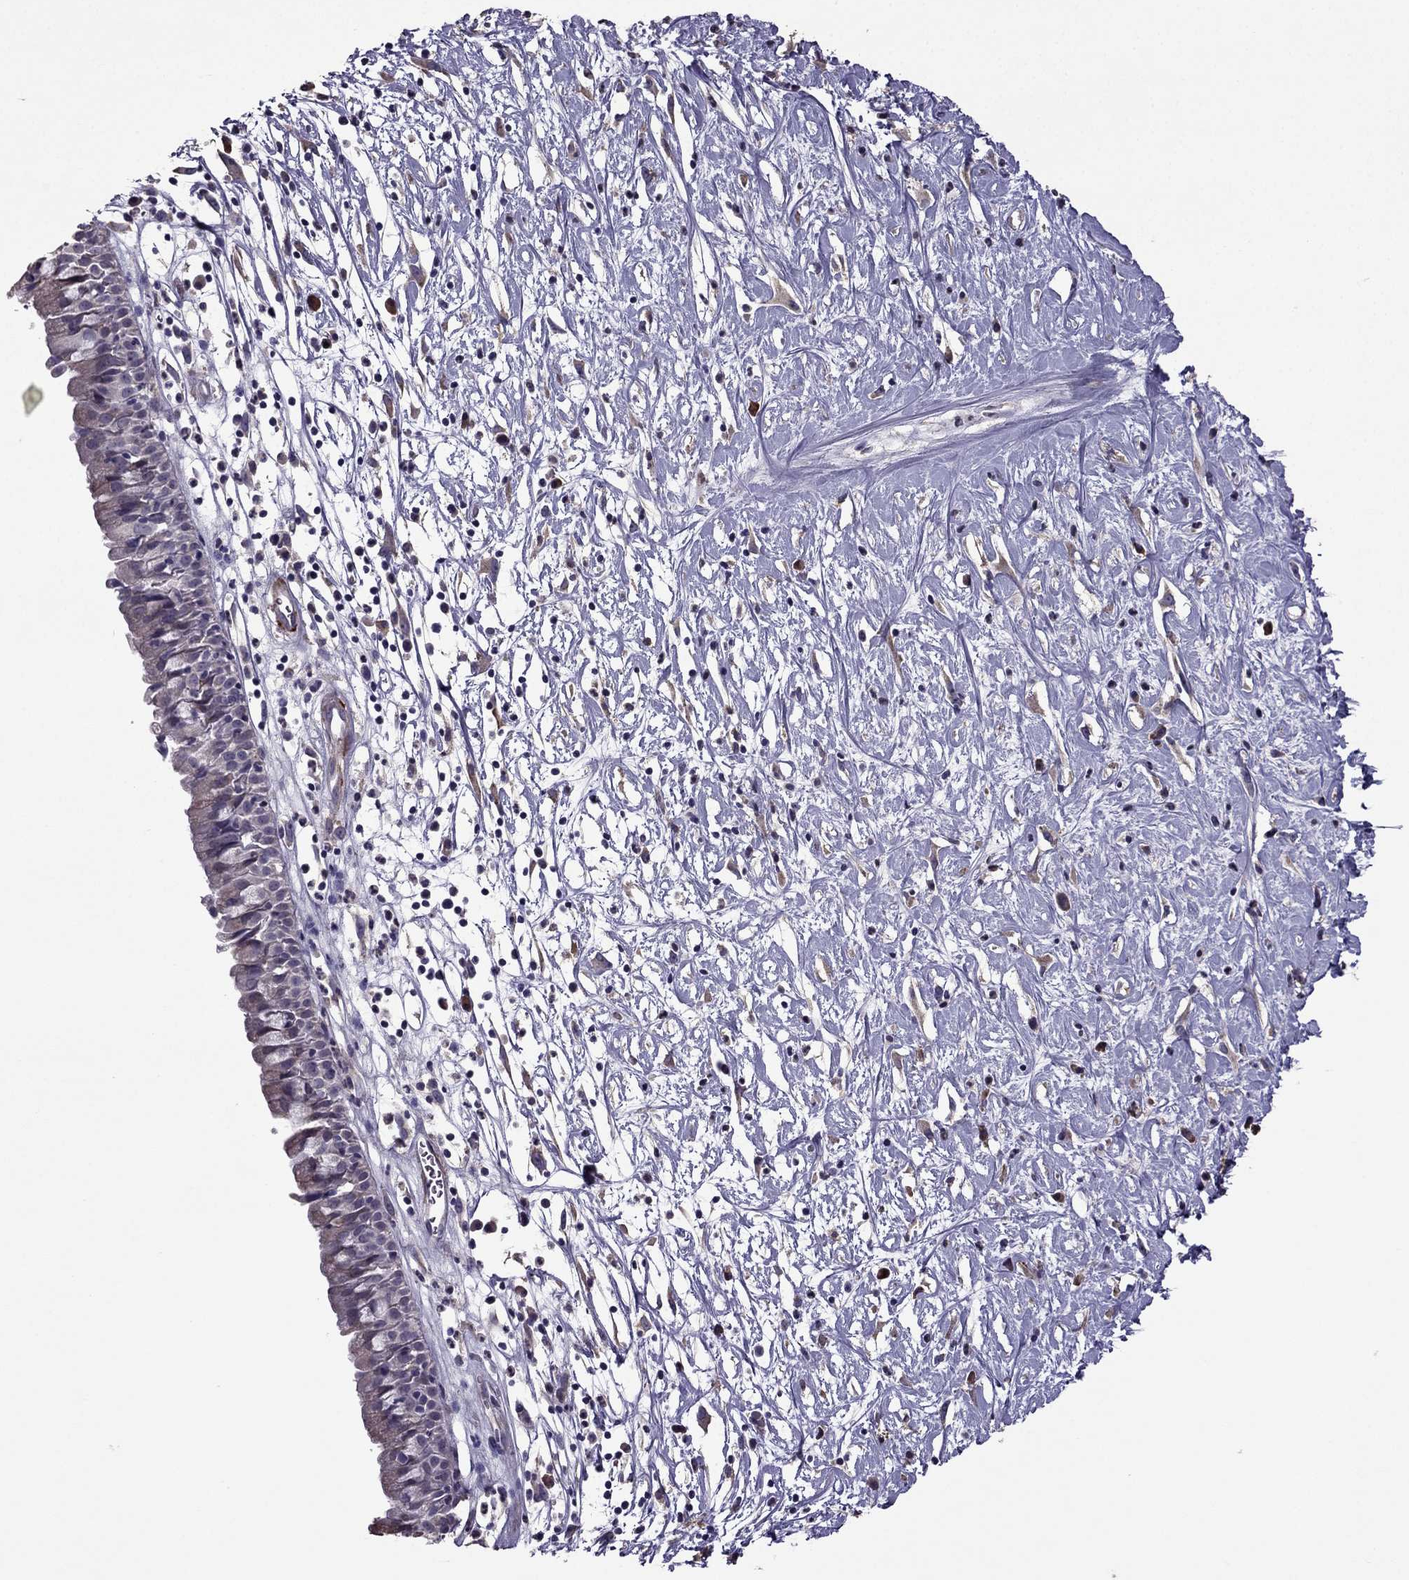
{"staining": {"intensity": "negative", "quantity": "none", "location": "none"}, "tissue": "nasopharynx", "cell_type": "Respiratory epithelial cells", "image_type": "normal", "snomed": [{"axis": "morphology", "description": "Normal tissue, NOS"}, {"axis": "topography", "description": "Nasopharynx"}], "caption": "DAB (3,3'-diaminobenzidine) immunohistochemical staining of benign human nasopharynx demonstrates no significant positivity in respiratory epithelial cells. Brightfield microscopy of immunohistochemistry (IHC) stained with DAB (3,3'-diaminobenzidine) (brown) and hematoxylin (blue), captured at high magnification.", "gene": "CDH9", "patient": {"sex": "male", "age": 9}}